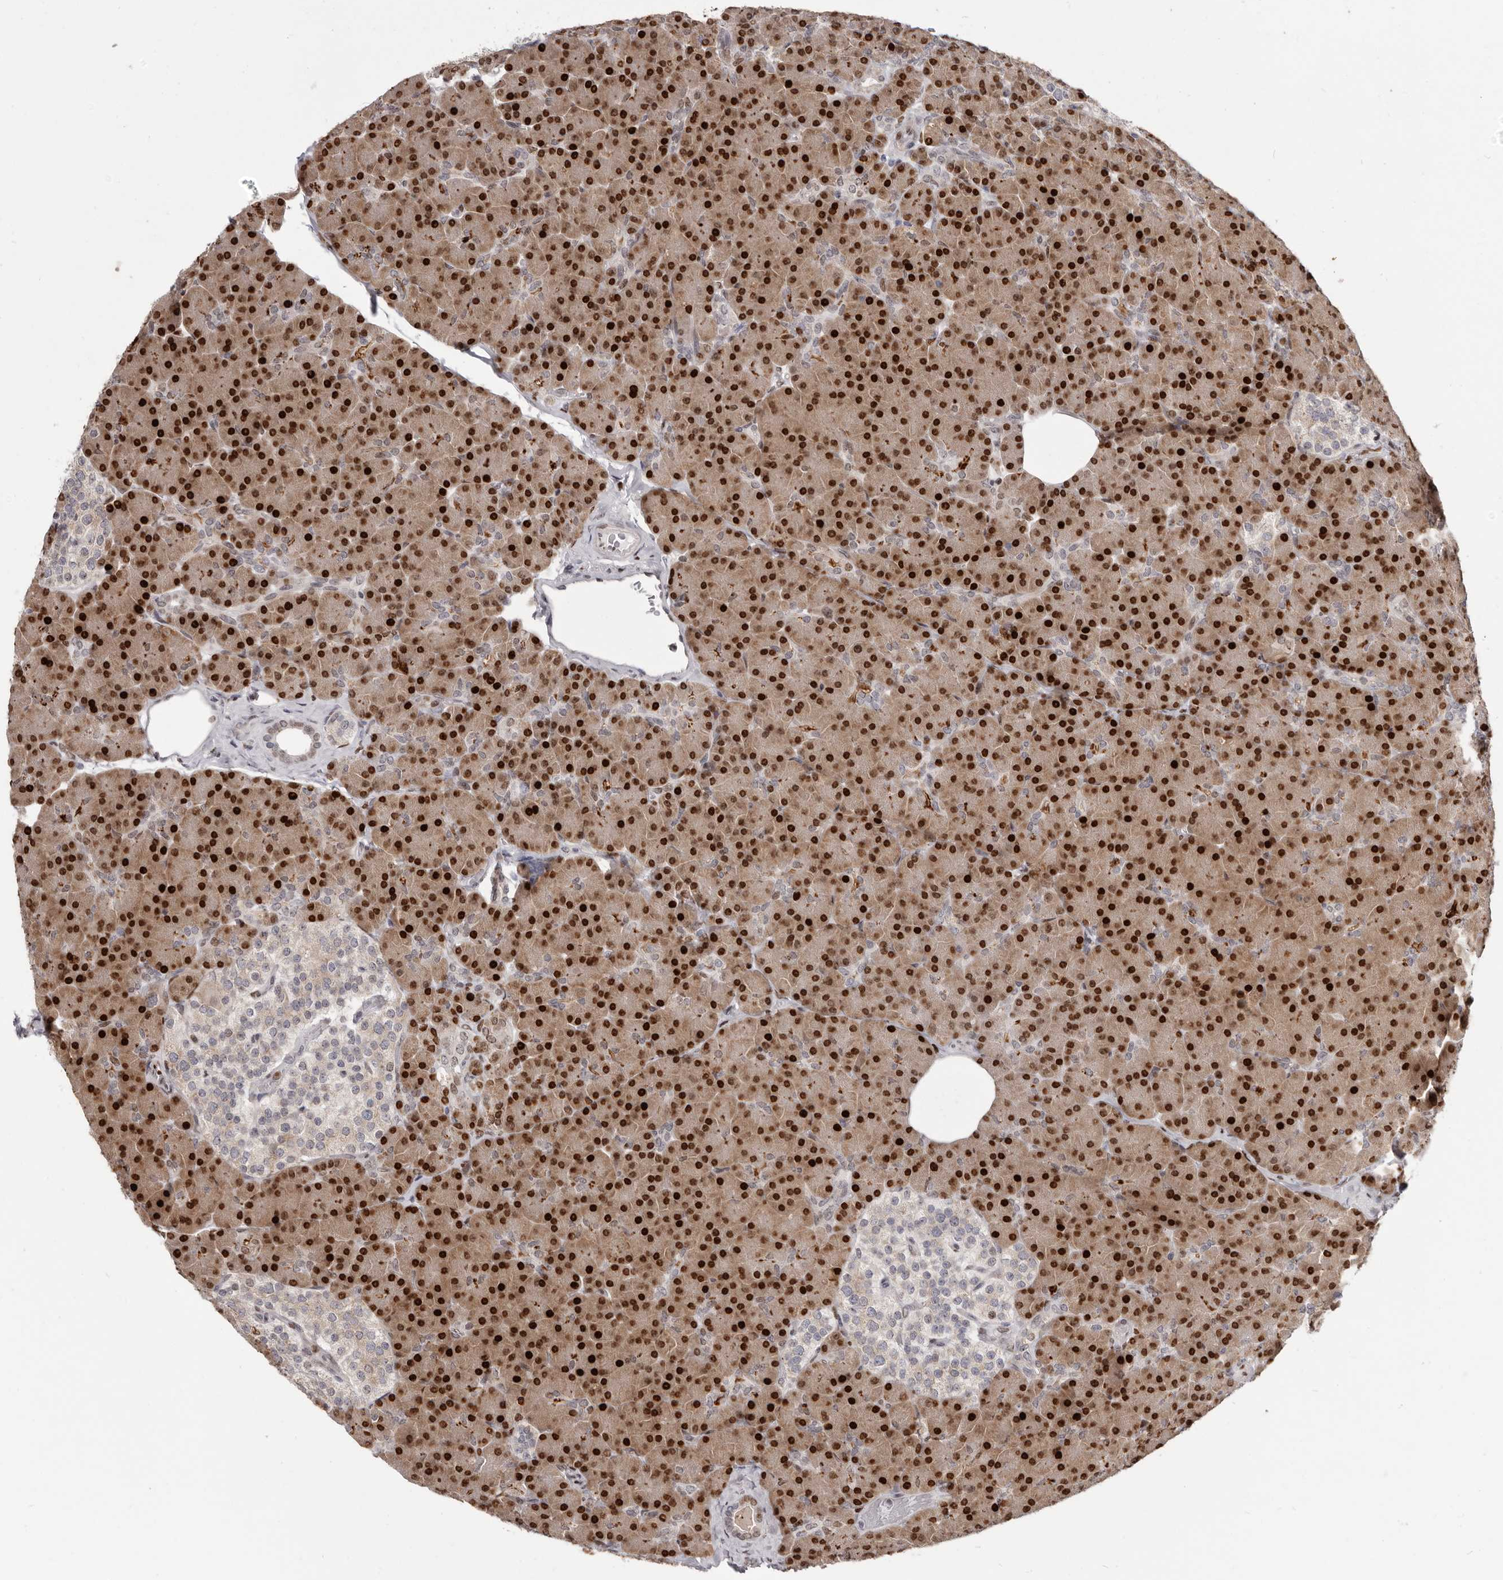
{"staining": {"intensity": "strong", "quantity": ">75%", "location": "cytoplasmic/membranous,nuclear"}, "tissue": "pancreas", "cell_type": "Exocrine glandular cells", "image_type": "normal", "snomed": [{"axis": "morphology", "description": "Normal tissue, NOS"}, {"axis": "topography", "description": "Pancreas"}], "caption": "Immunohistochemical staining of benign human pancreas shows strong cytoplasmic/membranous,nuclear protein staining in approximately >75% of exocrine glandular cells.", "gene": "SRP19", "patient": {"sex": "female", "age": 43}}